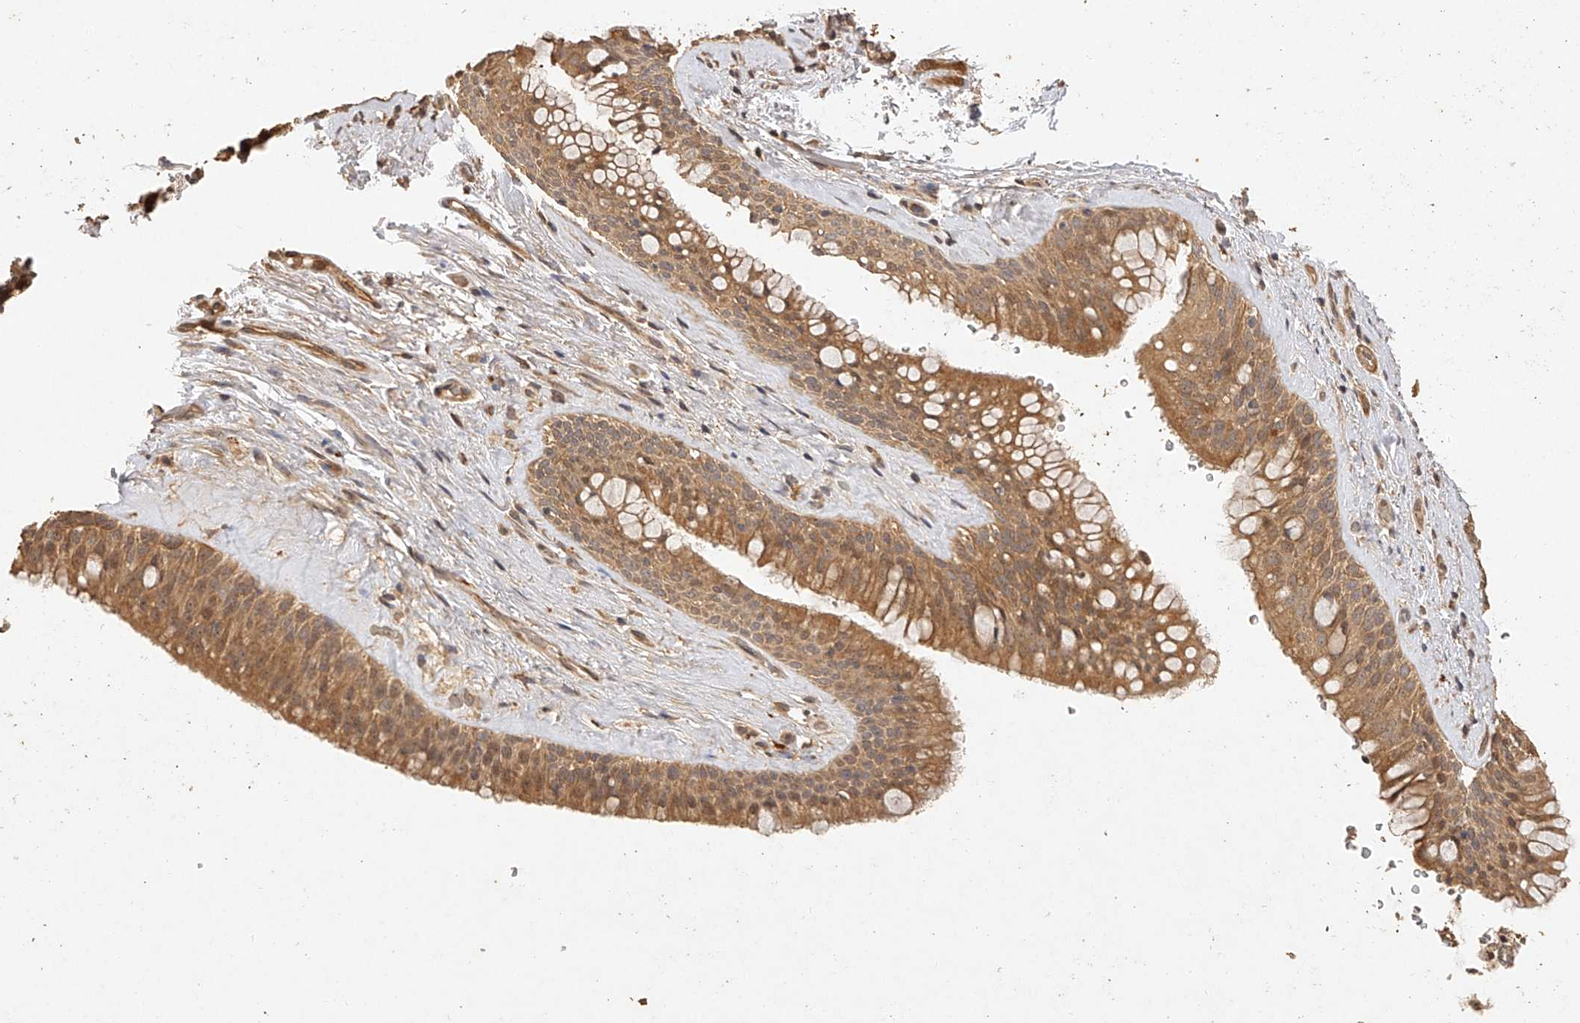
{"staining": {"intensity": "moderate", "quantity": ">75%", "location": "cytoplasmic/membranous"}, "tissue": "bronchus", "cell_type": "Respiratory epithelial cells", "image_type": "normal", "snomed": [{"axis": "morphology", "description": "Normal tissue, NOS"}, {"axis": "topography", "description": "Cartilage tissue"}, {"axis": "topography", "description": "Bronchus"}], "caption": "About >75% of respiratory epithelial cells in benign human bronchus demonstrate moderate cytoplasmic/membranous protein positivity as visualized by brown immunohistochemical staining.", "gene": "NSMAF", "patient": {"sex": "female", "age": 53}}